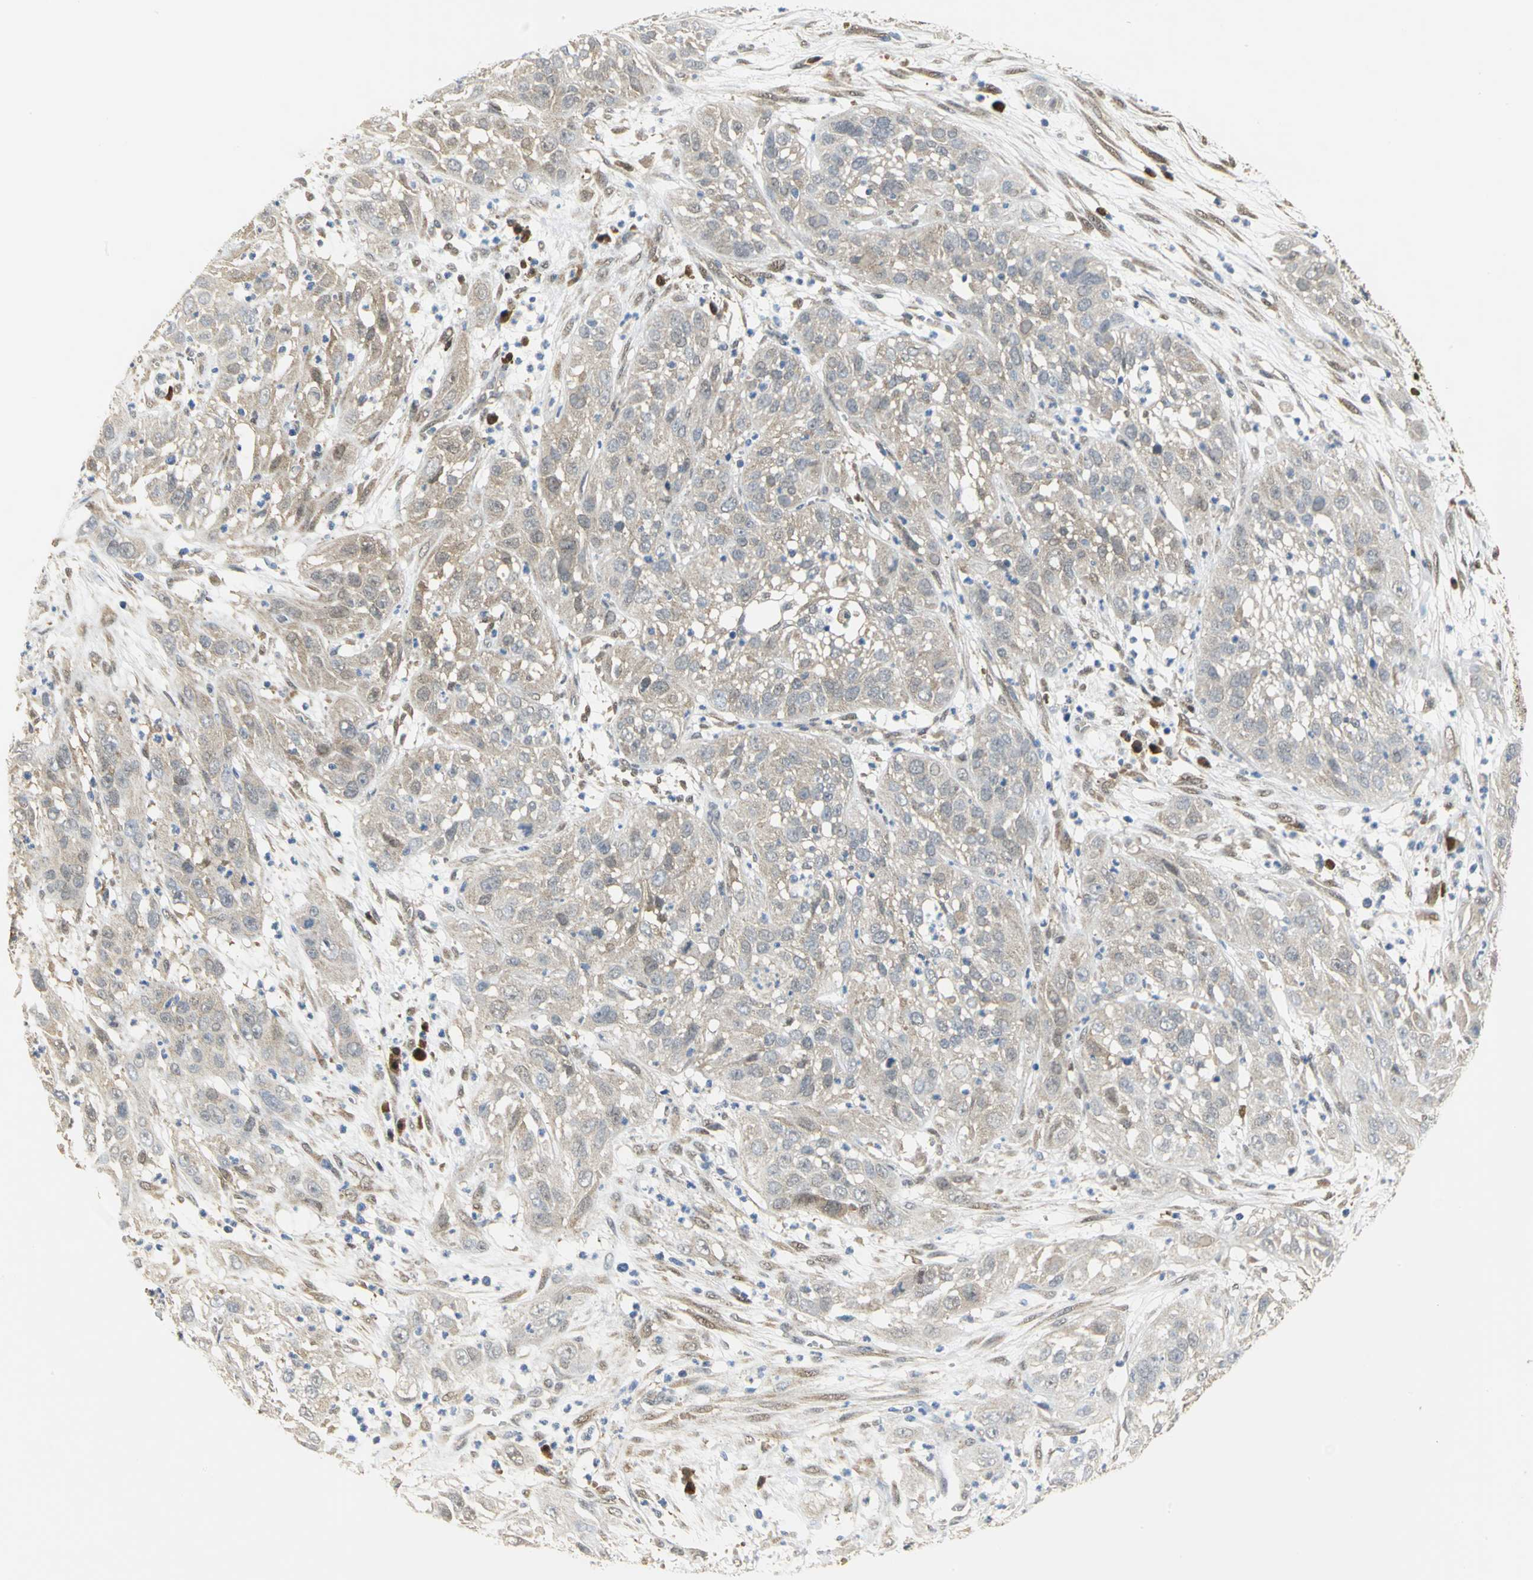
{"staining": {"intensity": "weak", "quantity": "25%-75%", "location": "cytoplasmic/membranous"}, "tissue": "cervical cancer", "cell_type": "Tumor cells", "image_type": "cancer", "snomed": [{"axis": "morphology", "description": "Squamous cell carcinoma, NOS"}, {"axis": "topography", "description": "Cervix"}], "caption": "IHC (DAB) staining of human cervical squamous cell carcinoma reveals weak cytoplasmic/membranous protein staining in about 25%-75% of tumor cells.", "gene": "PGM3", "patient": {"sex": "female", "age": 32}}